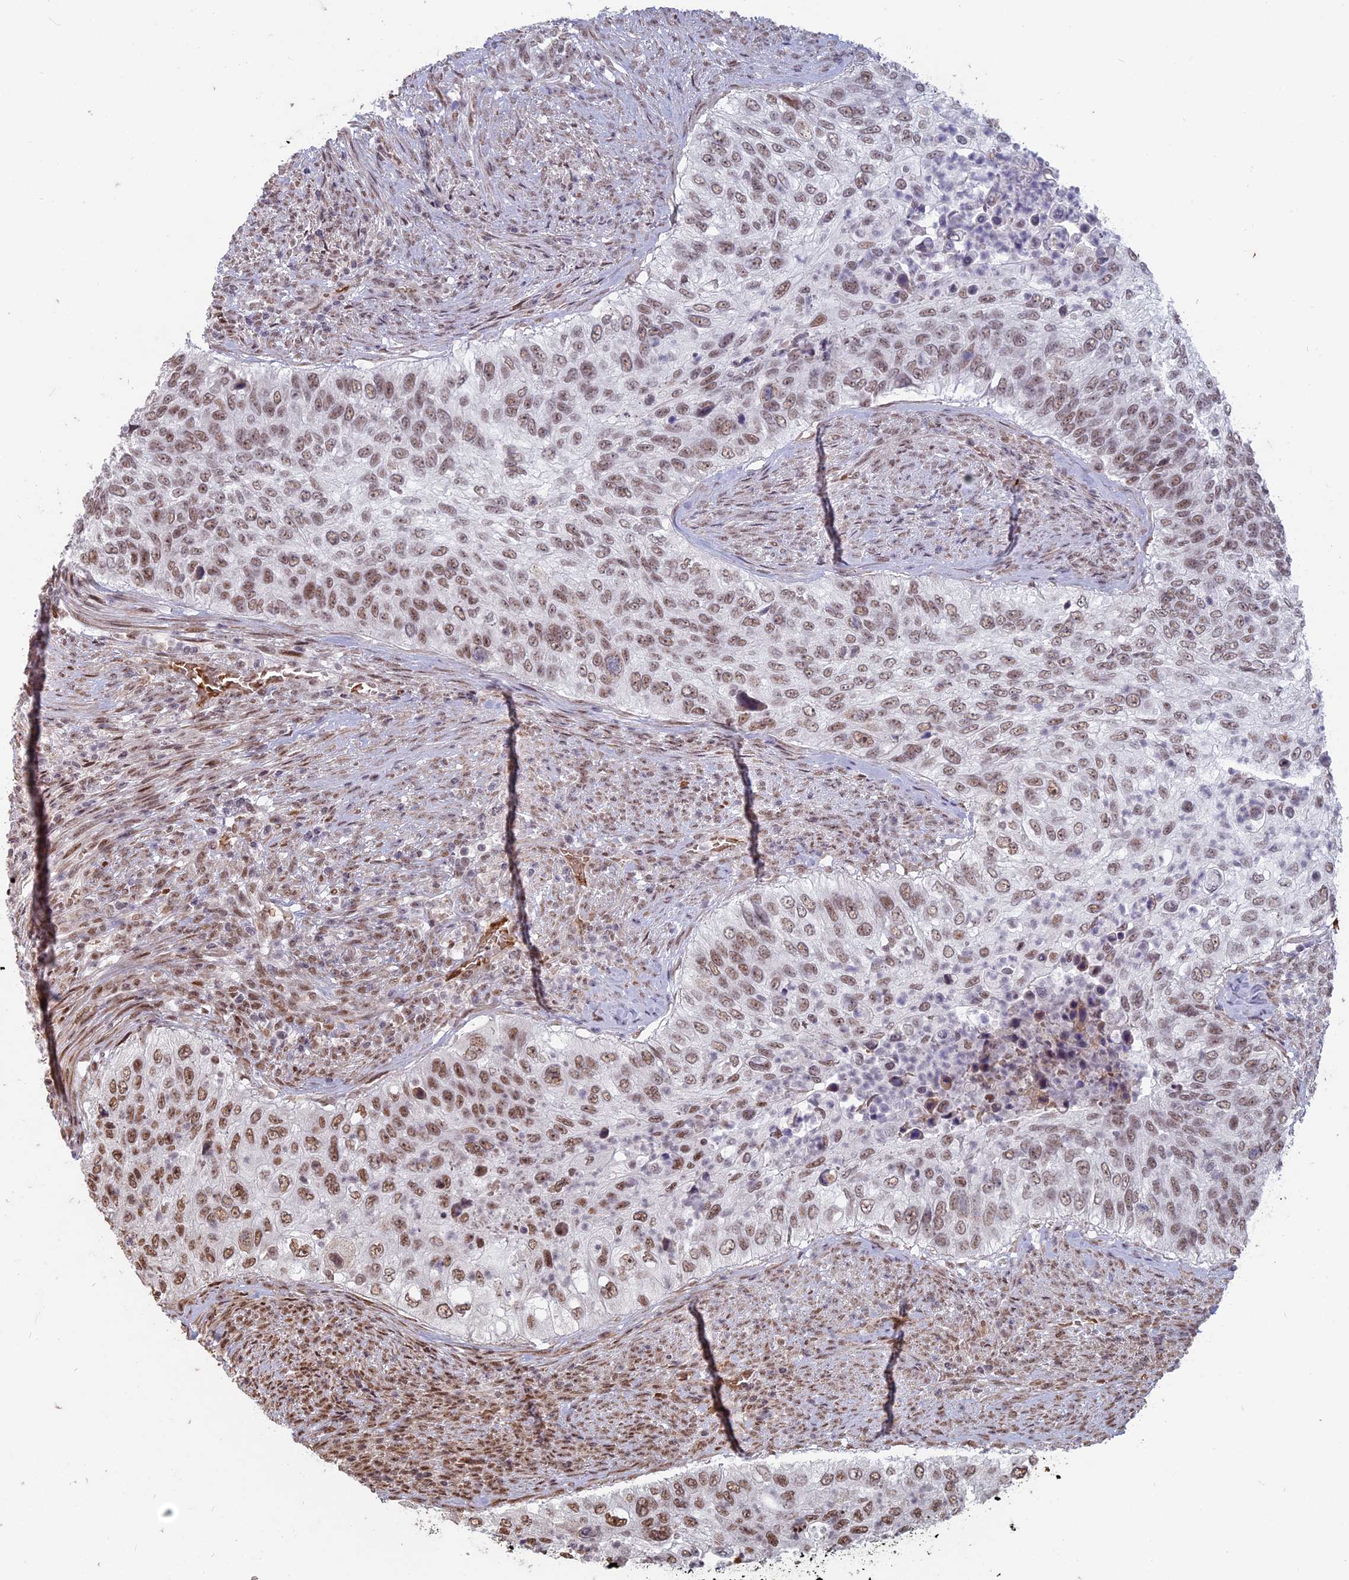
{"staining": {"intensity": "moderate", "quantity": ">75%", "location": "nuclear"}, "tissue": "urothelial cancer", "cell_type": "Tumor cells", "image_type": "cancer", "snomed": [{"axis": "morphology", "description": "Urothelial carcinoma, High grade"}, {"axis": "topography", "description": "Urinary bladder"}], "caption": "The histopathology image exhibits a brown stain indicating the presence of a protein in the nuclear of tumor cells in urothelial carcinoma (high-grade).", "gene": "MFAP1", "patient": {"sex": "female", "age": 60}}